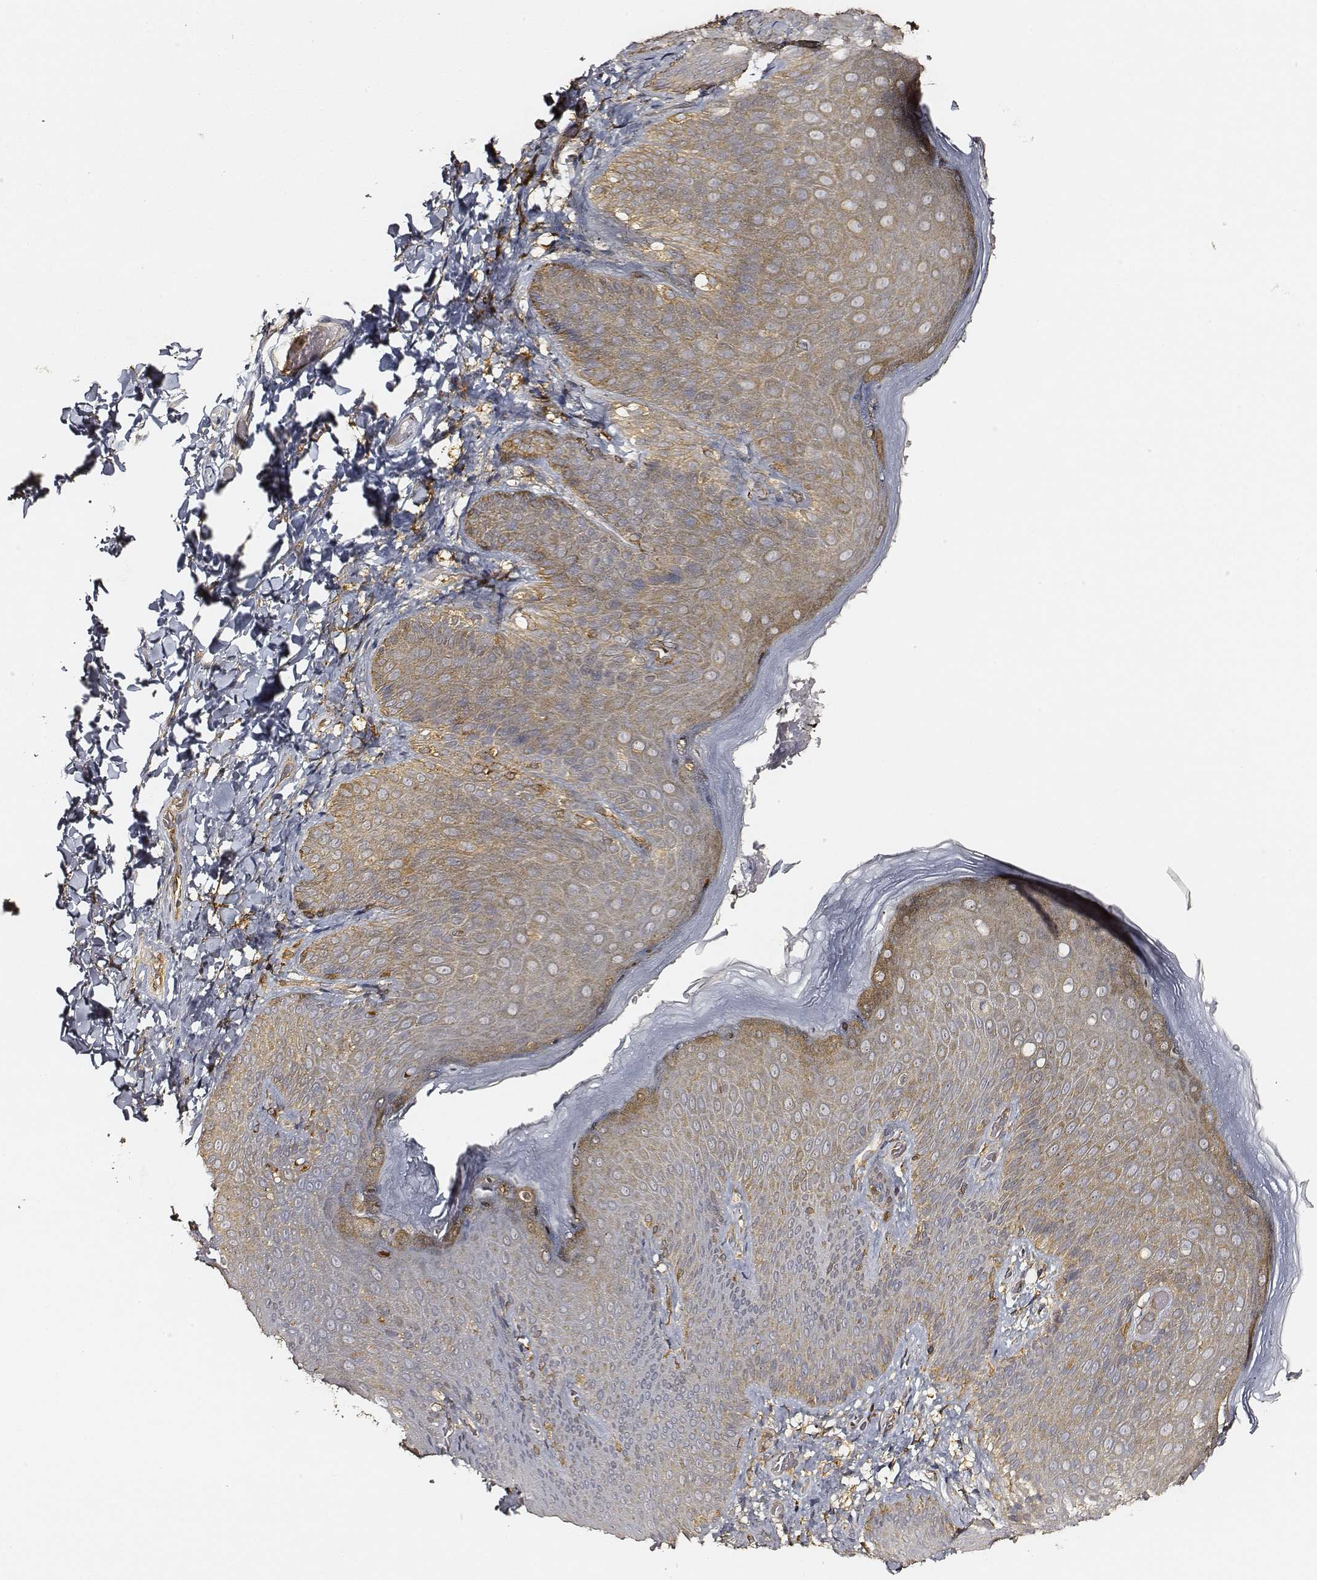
{"staining": {"intensity": "moderate", "quantity": "<25%", "location": "cytoplasmic/membranous"}, "tissue": "skin", "cell_type": "Epidermal cells", "image_type": "normal", "snomed": [{"axis": "morphology", "description": "Normal tissue, NOS"}, {"axis": "topography", "description": "Anal"}], "caption": "Brown immunohistochemical staining in benign human skin displays moderate cytoplasmic/membranous expression in approximately <25% of epidermal cells.", "gene": "CARS1", "patient": {"sex": "male", "age": 53}}